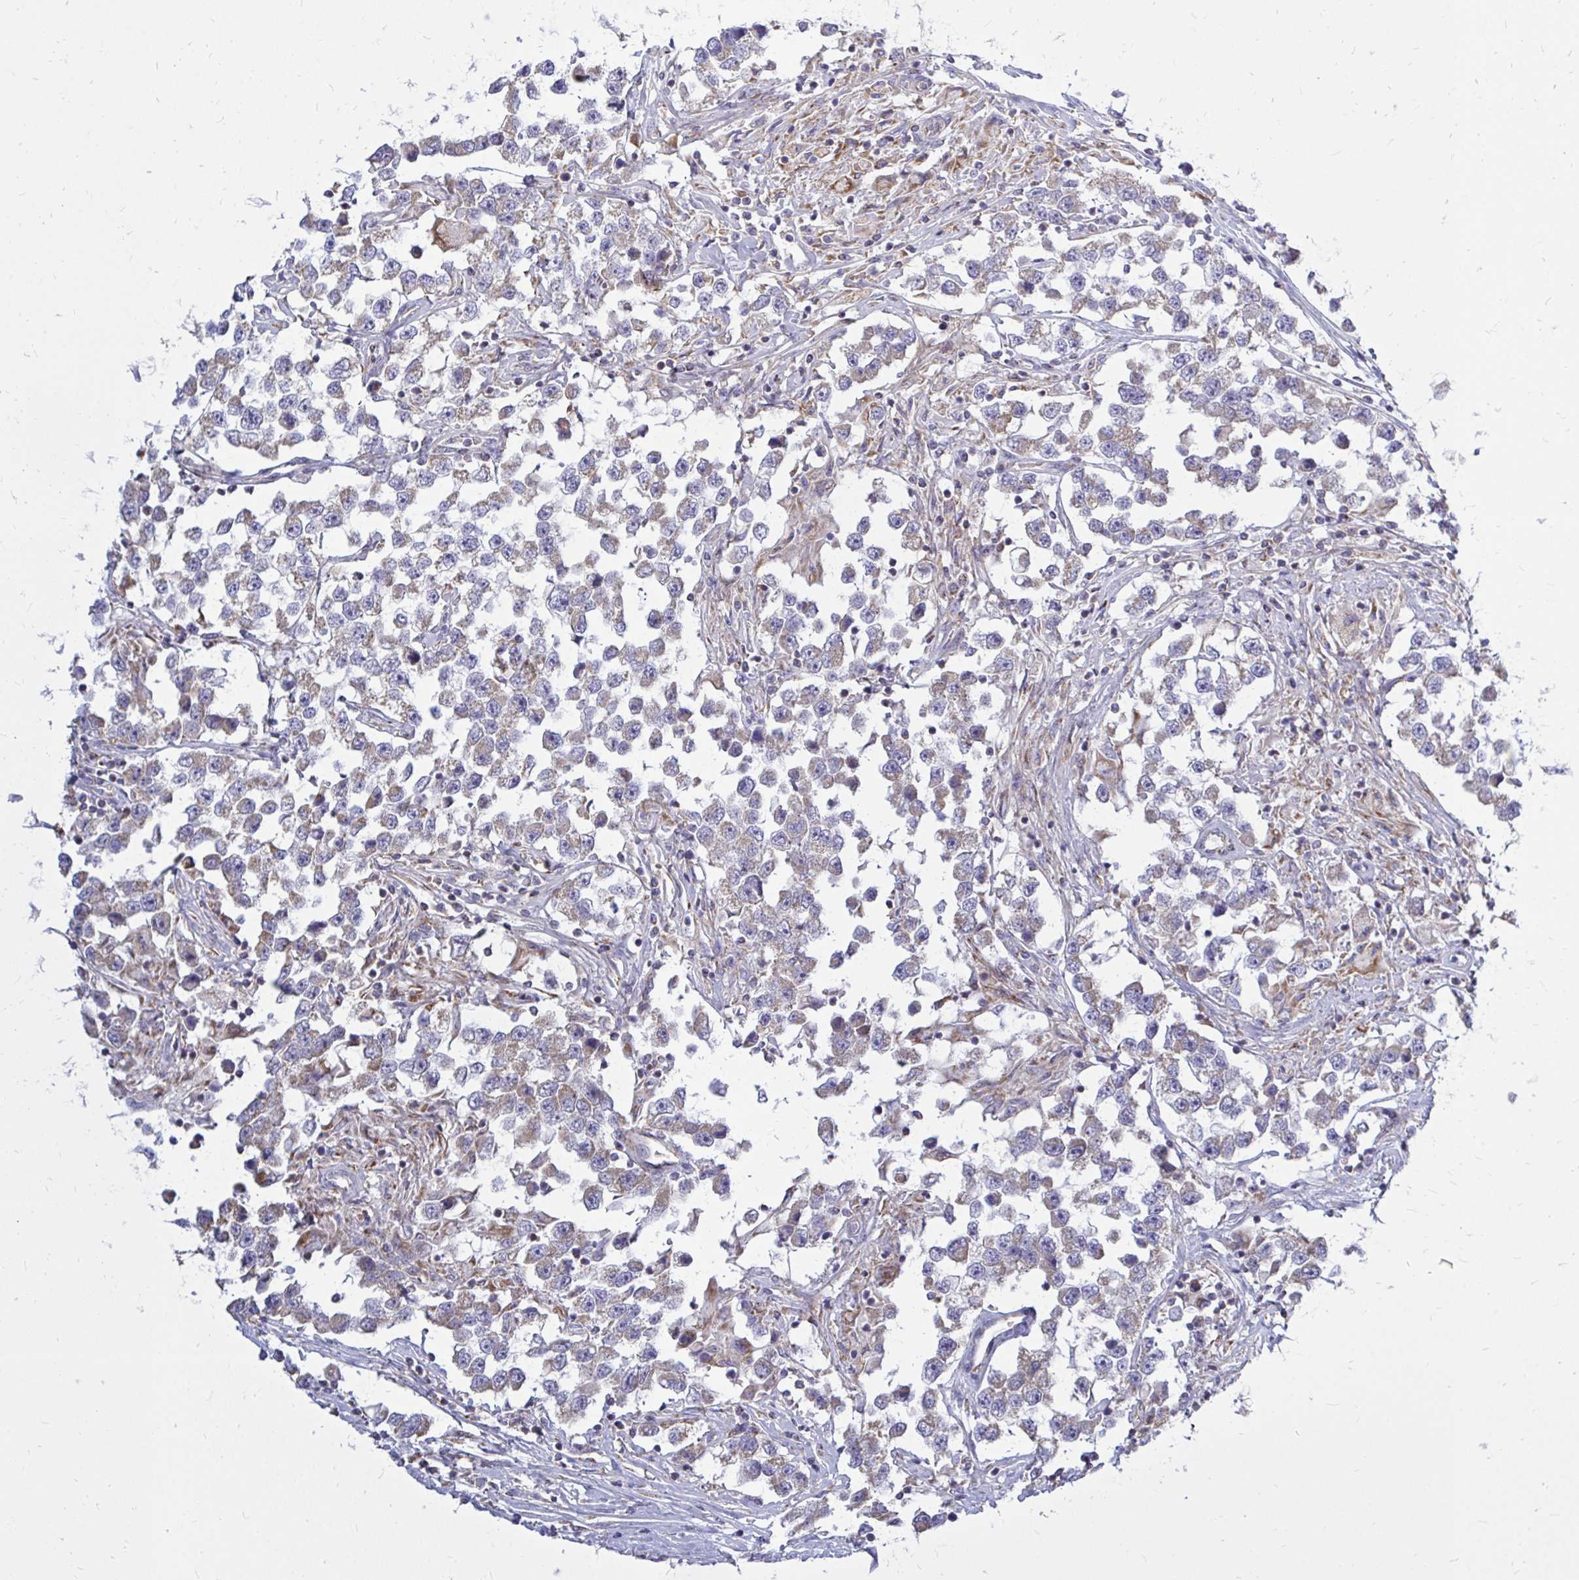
{"staining": {"intensity": "weak", "quantity": "<25%", "location": "cytoplasmic/membranous"}, "tissue": "testis cancer", "cell_type": "Tumor cells", "image_type": "cancer", "snomed": [{"axis": "morphology", "description": "Seminoma, NOS"}, {"axis": "topography", "description": "Testis"}], "caption": "A micrograph of testis cancer stained for a protein reveals no brown staining in tumor cells. The staining is performed using DAB brown chromogen with nuclei counter-stained in using hematoxylin.", "gene": "OR10R2", "patient": {"sex": "male", "age": 46}}